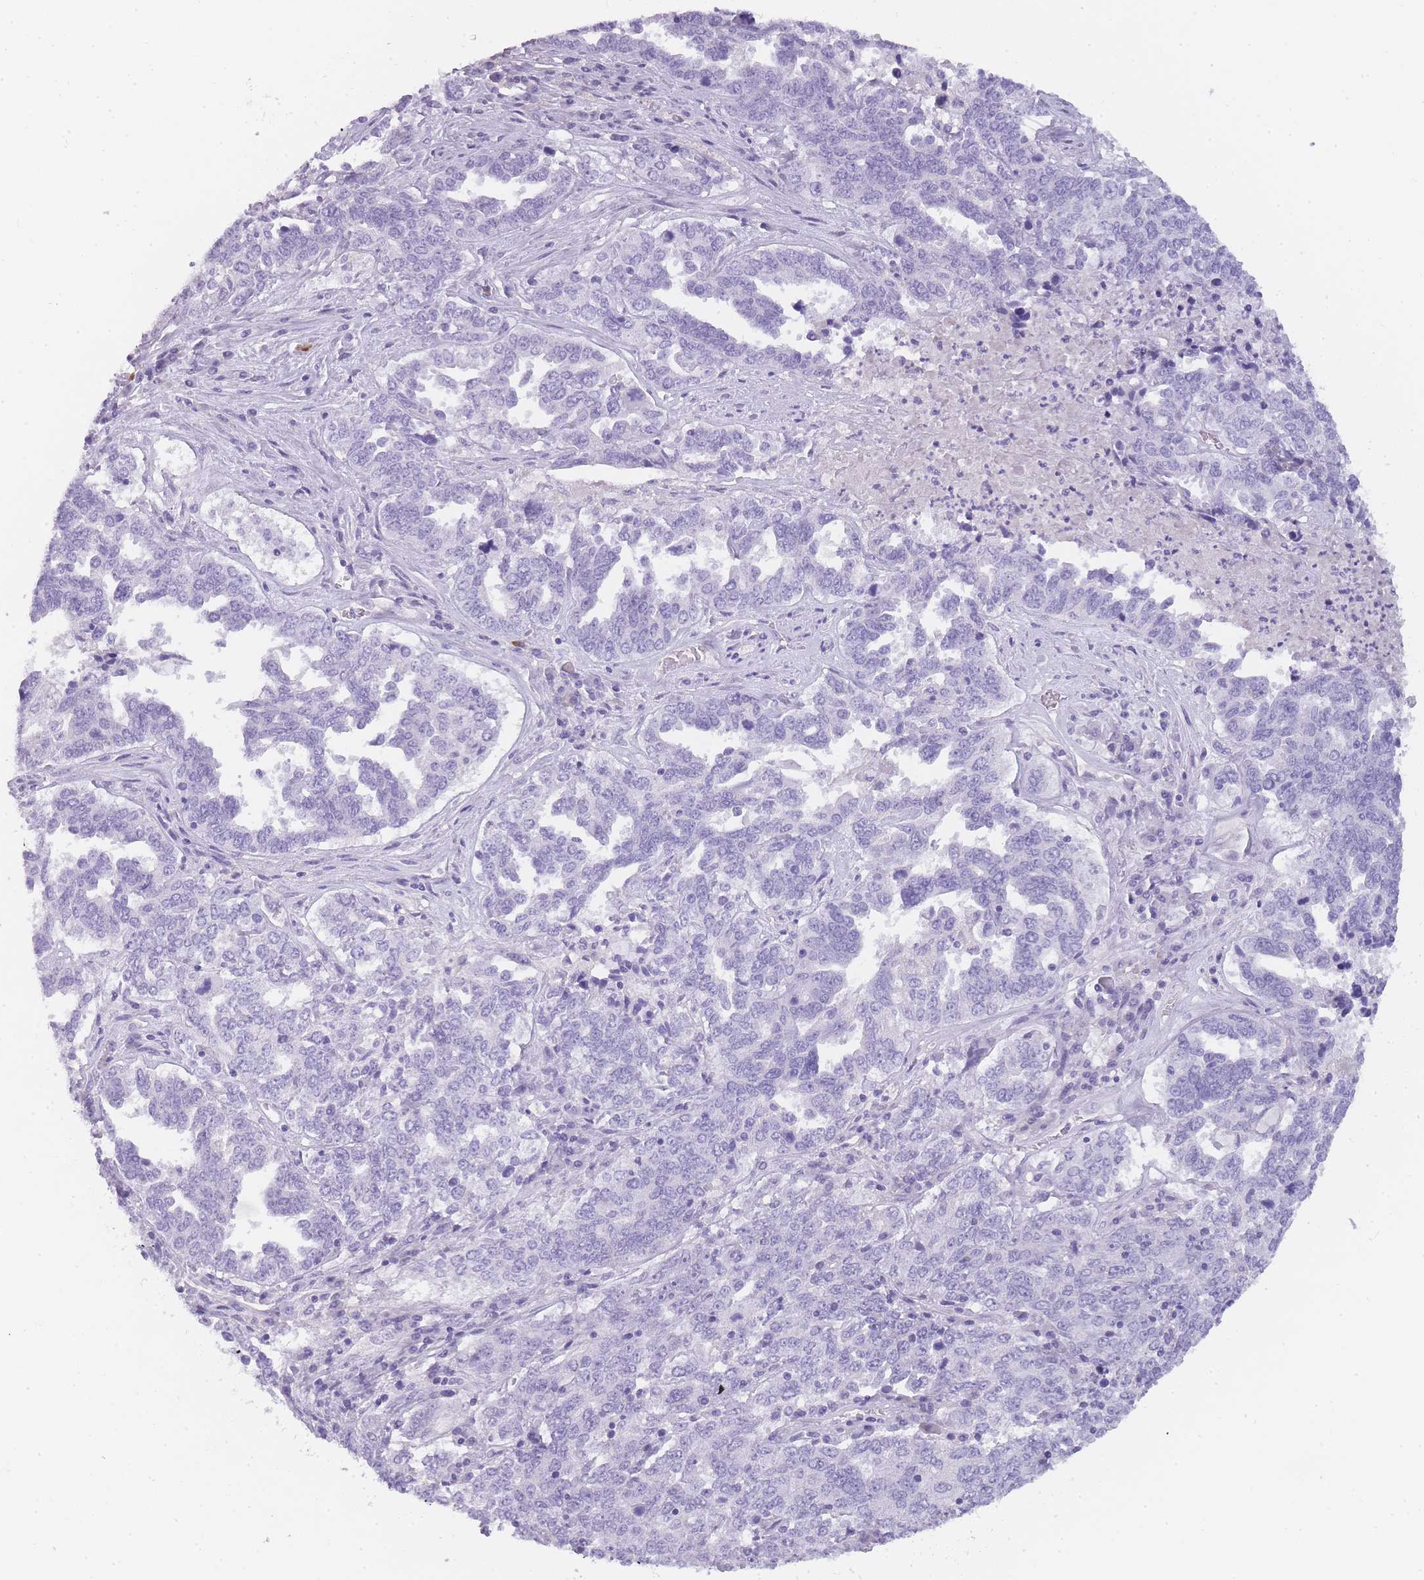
{"staining": {"intensity": "negative", "quantity": "none", "location": "none"}, "tissue": "ovarian cancer", "cell_type": "Tumor cells", "image_type": "cancer", "snomed": [{"axis": "morphology", "description": "Carcinoma, endometroid"}, {"axis": "topography", "description": "Ovary"}], "caption": "IHC of ovarian endometroid carcinoma shows no positivity in tumor cells.", "gene": "TCP11", "patient": {"sex": "female", "age": 62}}